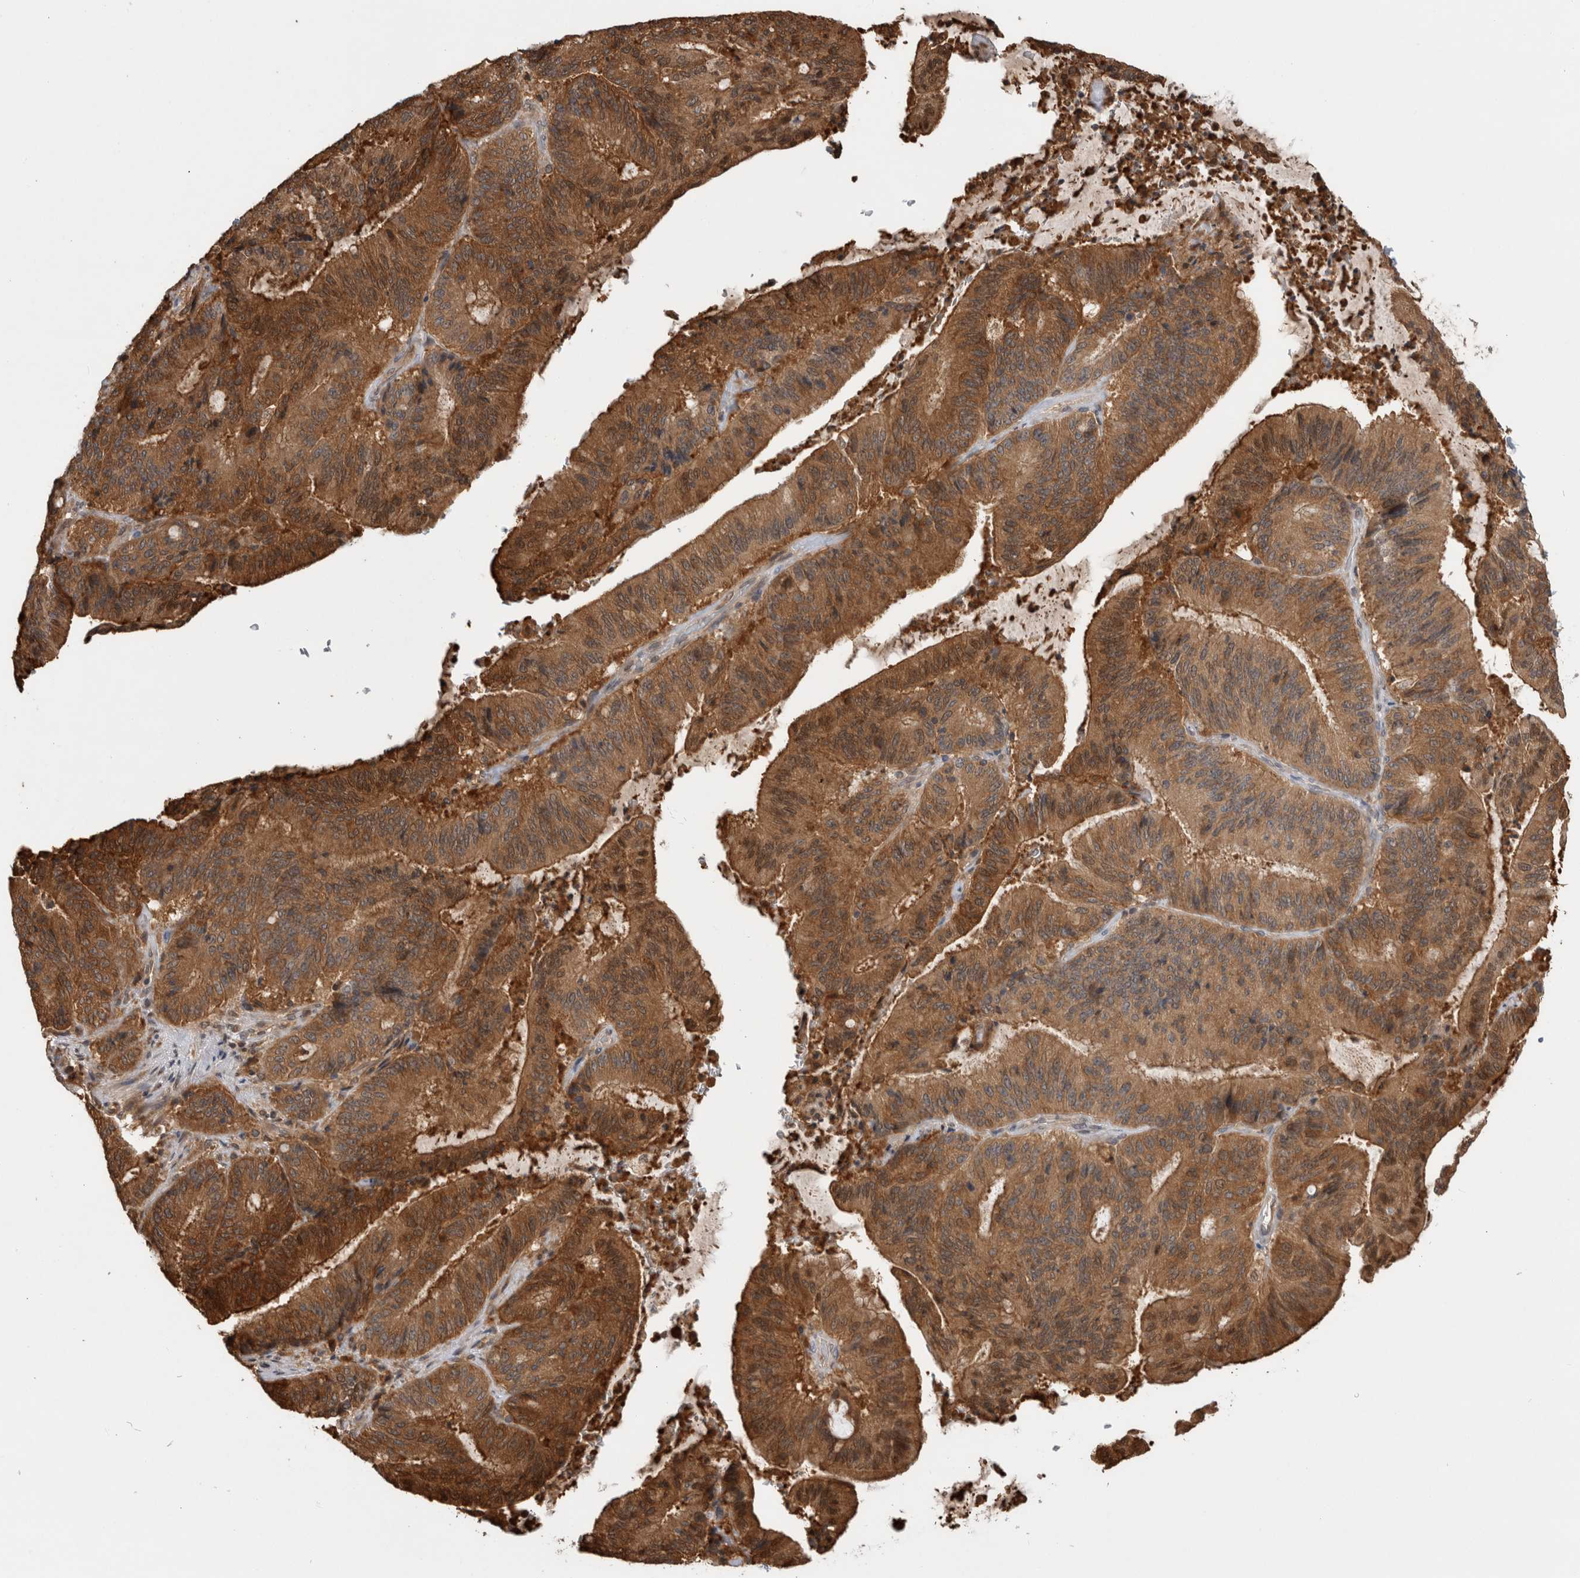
{"staining": {"intensity": "moderate", "quantity": ">75%", "location": "cytoplasmic/membranous"}, "tissue": "liver cancer", "cell_type": "Tumor cells", "image_type": "cancer", "snomed": [{"axis": "morphology", "description": "Normal tissue, NOS"}, {"axis": "morphology", "description": "Cholangiocarcinoma"}, {"axis": "topography", "description": "Liver"}, {"axis": "topography", "description": "Peripheral nerve tissue"}], "caption": "Approximately >75% of tumor cells in human liver cancer (cholangiocarcinoma) display moderate cytoplasmic/membranous protein staining as visualized by brown immunohistochemical staining.", "gene": "ASTN2", "patient": {"sex": "female", "age": 73}}